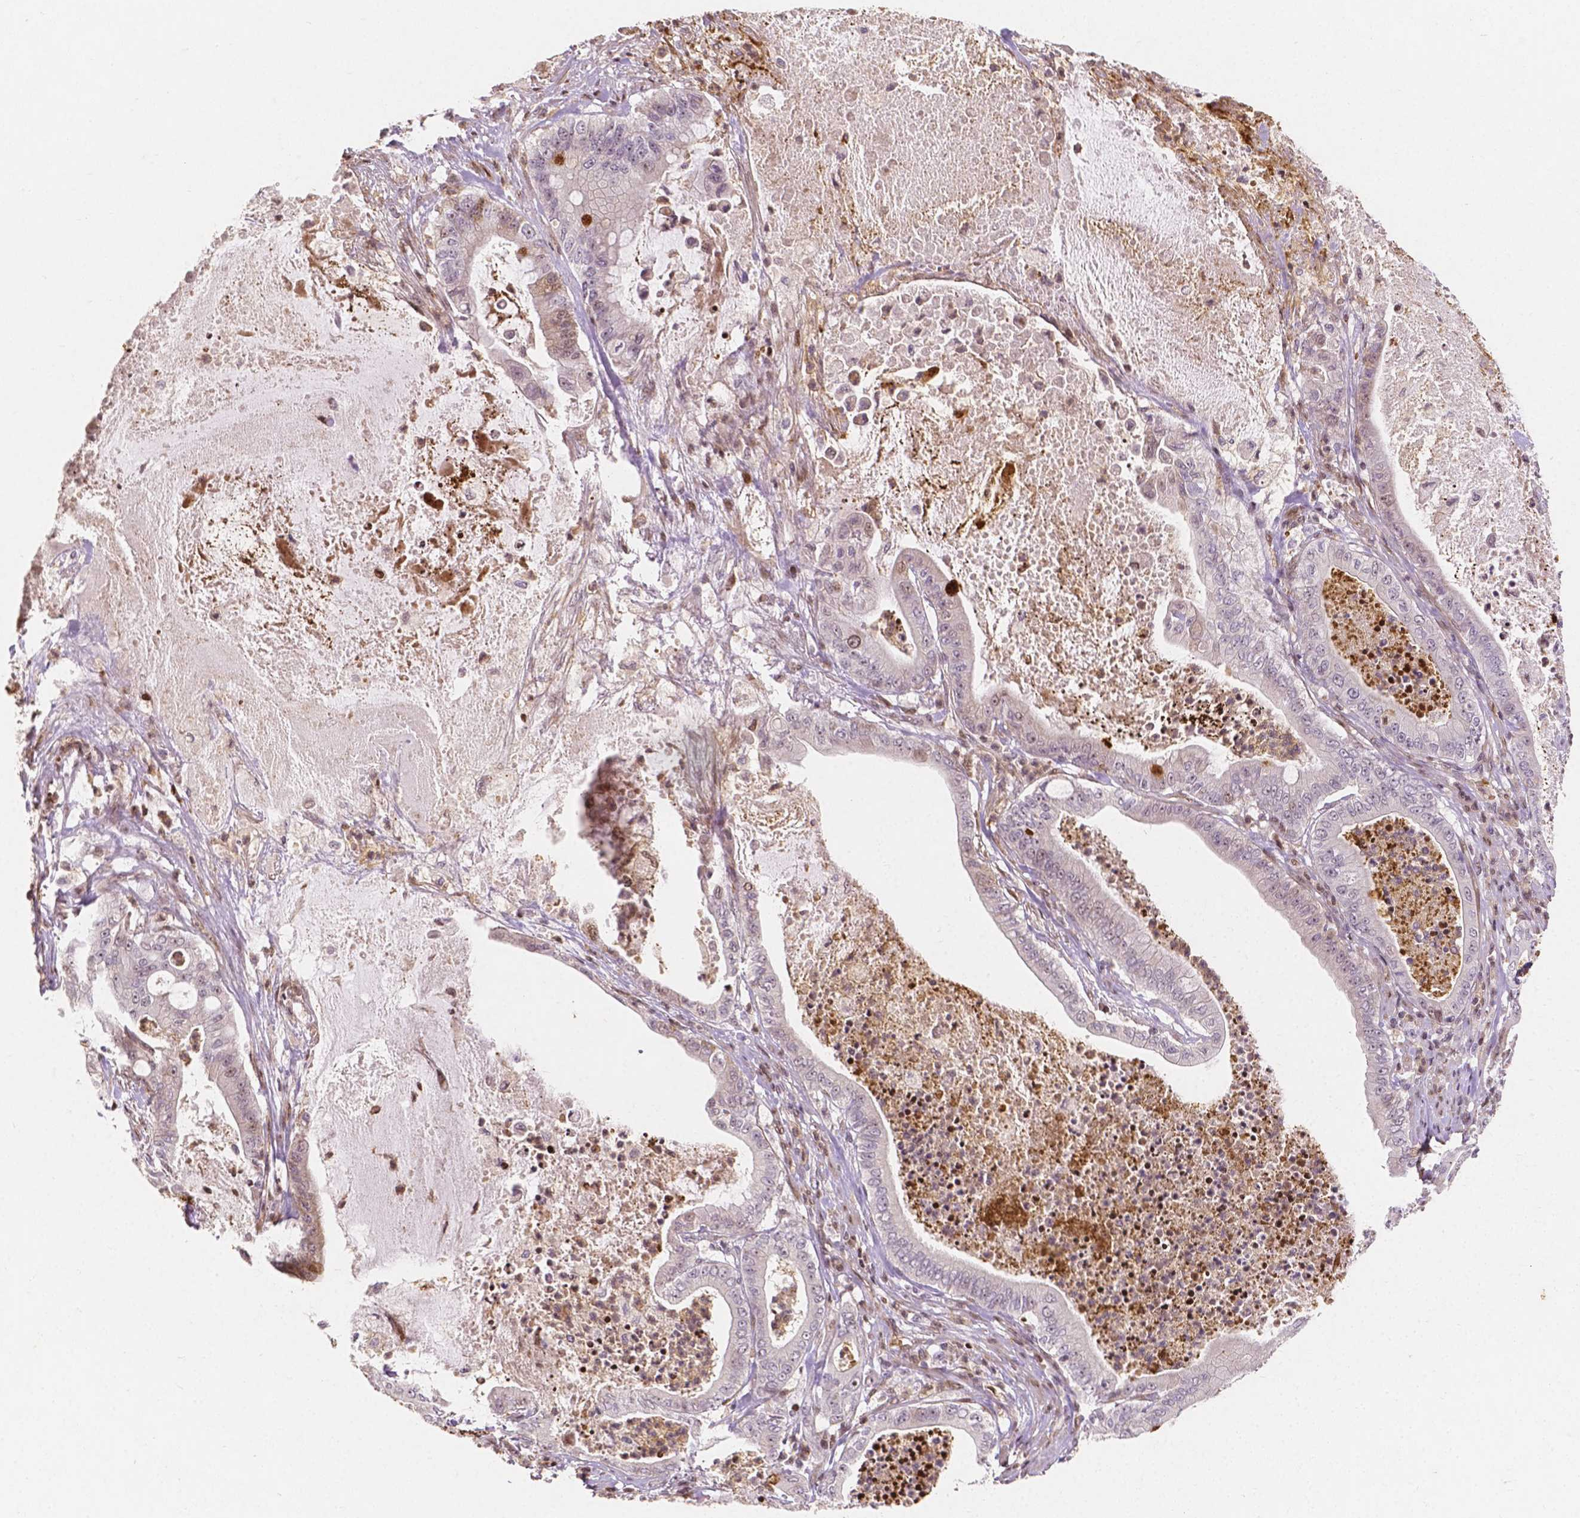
{"staining": {"intensity": "strong", "quantity": "<25%", "location": "cytoplasmic/membranous"}, "tissue": "pancreatic cancer", "cell_type": "Tumor cells", "image_type": "cancer", "snomed": [{"axis": "morphology", "description": "Adenocarcinoma, NOS"}, {"axis": "topography", "description": "Pancreas"}], "caption": "Brown immunohistochemical staining in adenocarcinoma (pancreatic) demonstrates strong cytoplasmic/membranous staining in about <25% of tumor cells.", "gene": "PTPN18", "patient": {"sex": "male", "age": 71}}